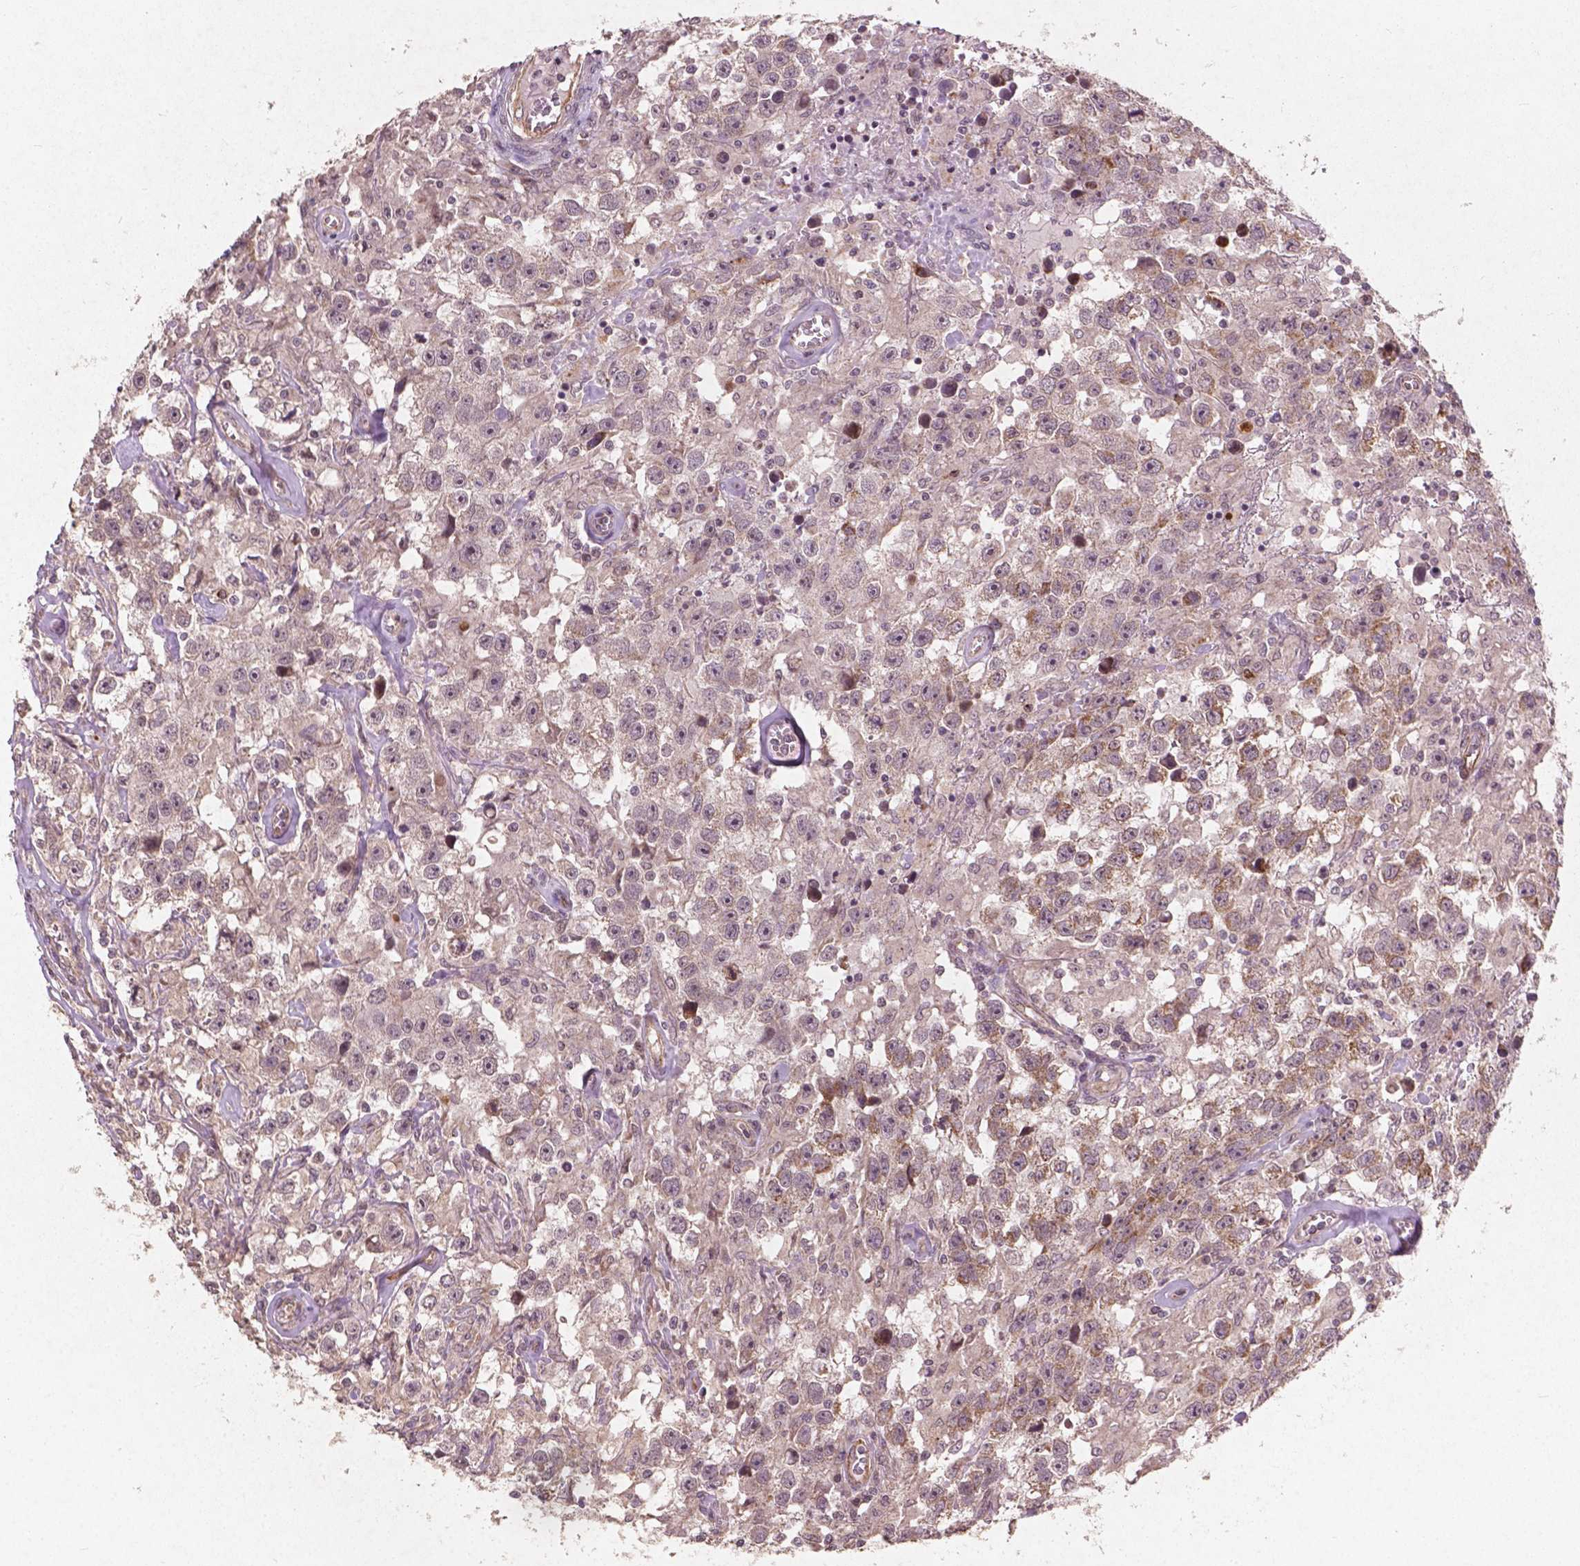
{"staining": {"intensity": "weak", "quantity": "<25%", "location": "cytoplasmic/membranous"}, "tissue": "testis cancer", "cell_type": "Tumor cells", "image_type": "cancer", "snomed": [{"axis": "morphology", "description": "Seminoma, NOS"}, {"axis": "topography", "description": "Testis"}], "caption": "Tumor cells are negative for protein expression in human seminoma (testis).", "gene": "SMAD2", "patient": {"sex": "male", "age": 43}}